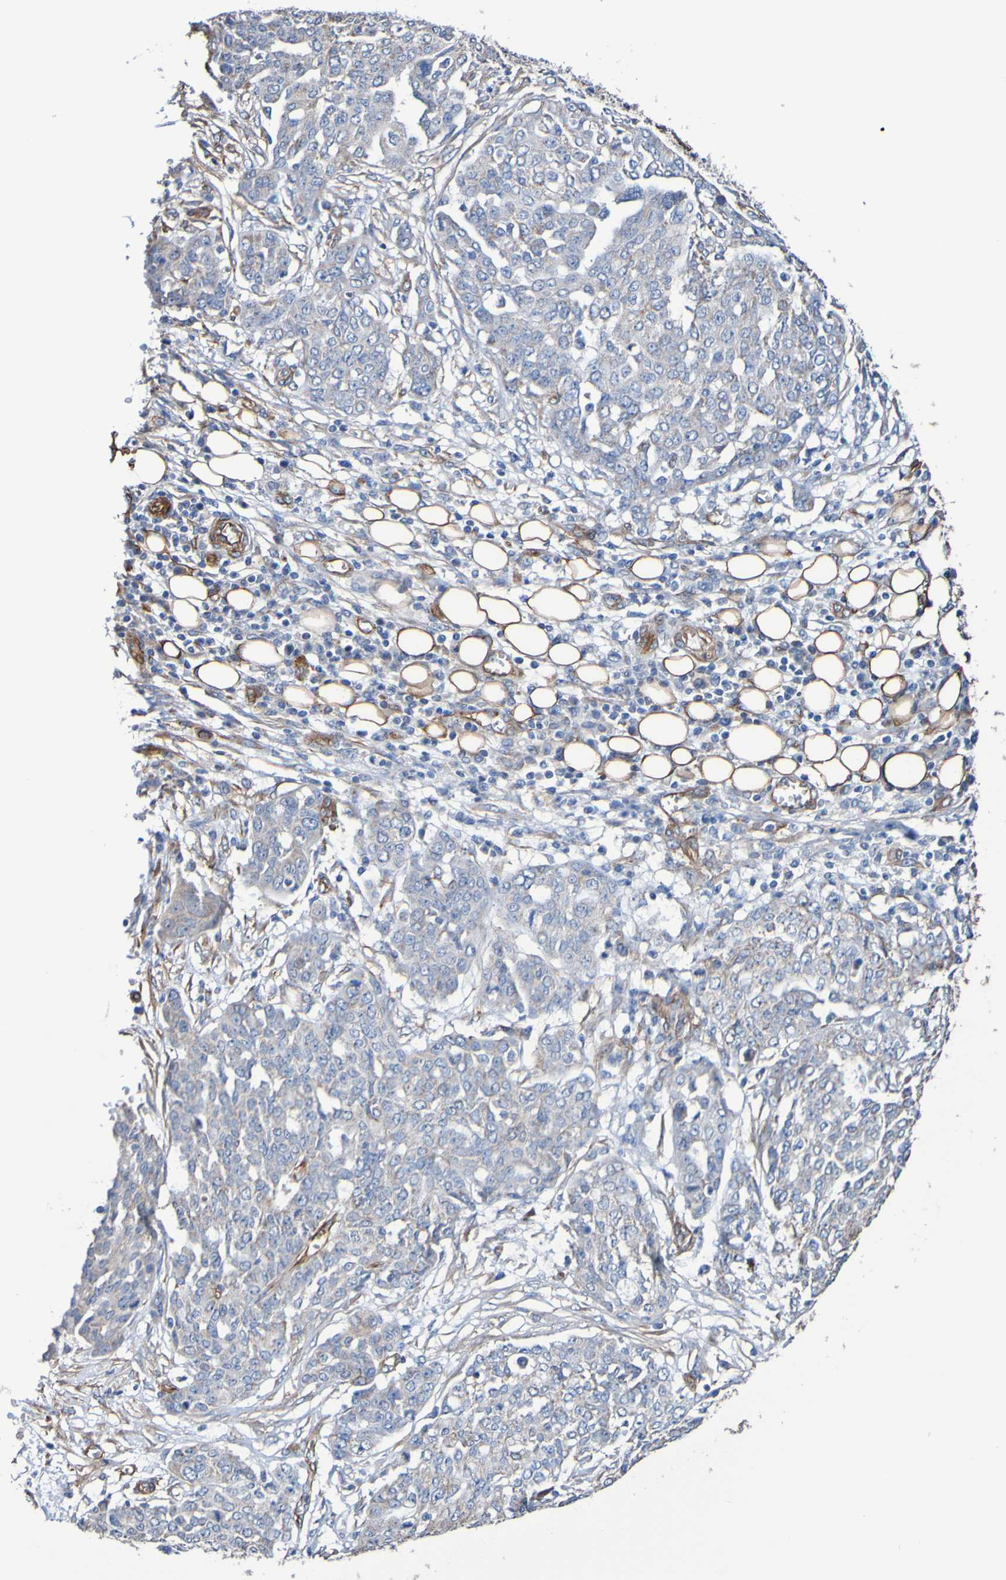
{"staining": {"intensity": "weak", "quantity": "<25%", "location": "cytoplasmic/membranous"}, "tissue": "ovarian cancer", "cell_type": "Tumor cells", "image_type": "cancer", "snomed": [{"axis": "morphology", "description": "Cystadenocarcinoma, serous, NOS"}, {"axis": "topography", "description": "Soft tissue"}, {"axis": "topography", "description": "Ovary"}], "caption": "A high-resolution photomicrograph shows immunohistochemistry (IHC) staining of ovarian cancer, which demonstrates no significant expression in tumor cells.", "gene": "ELMOD3", "patient": {"sex": "female", "age": 57}}